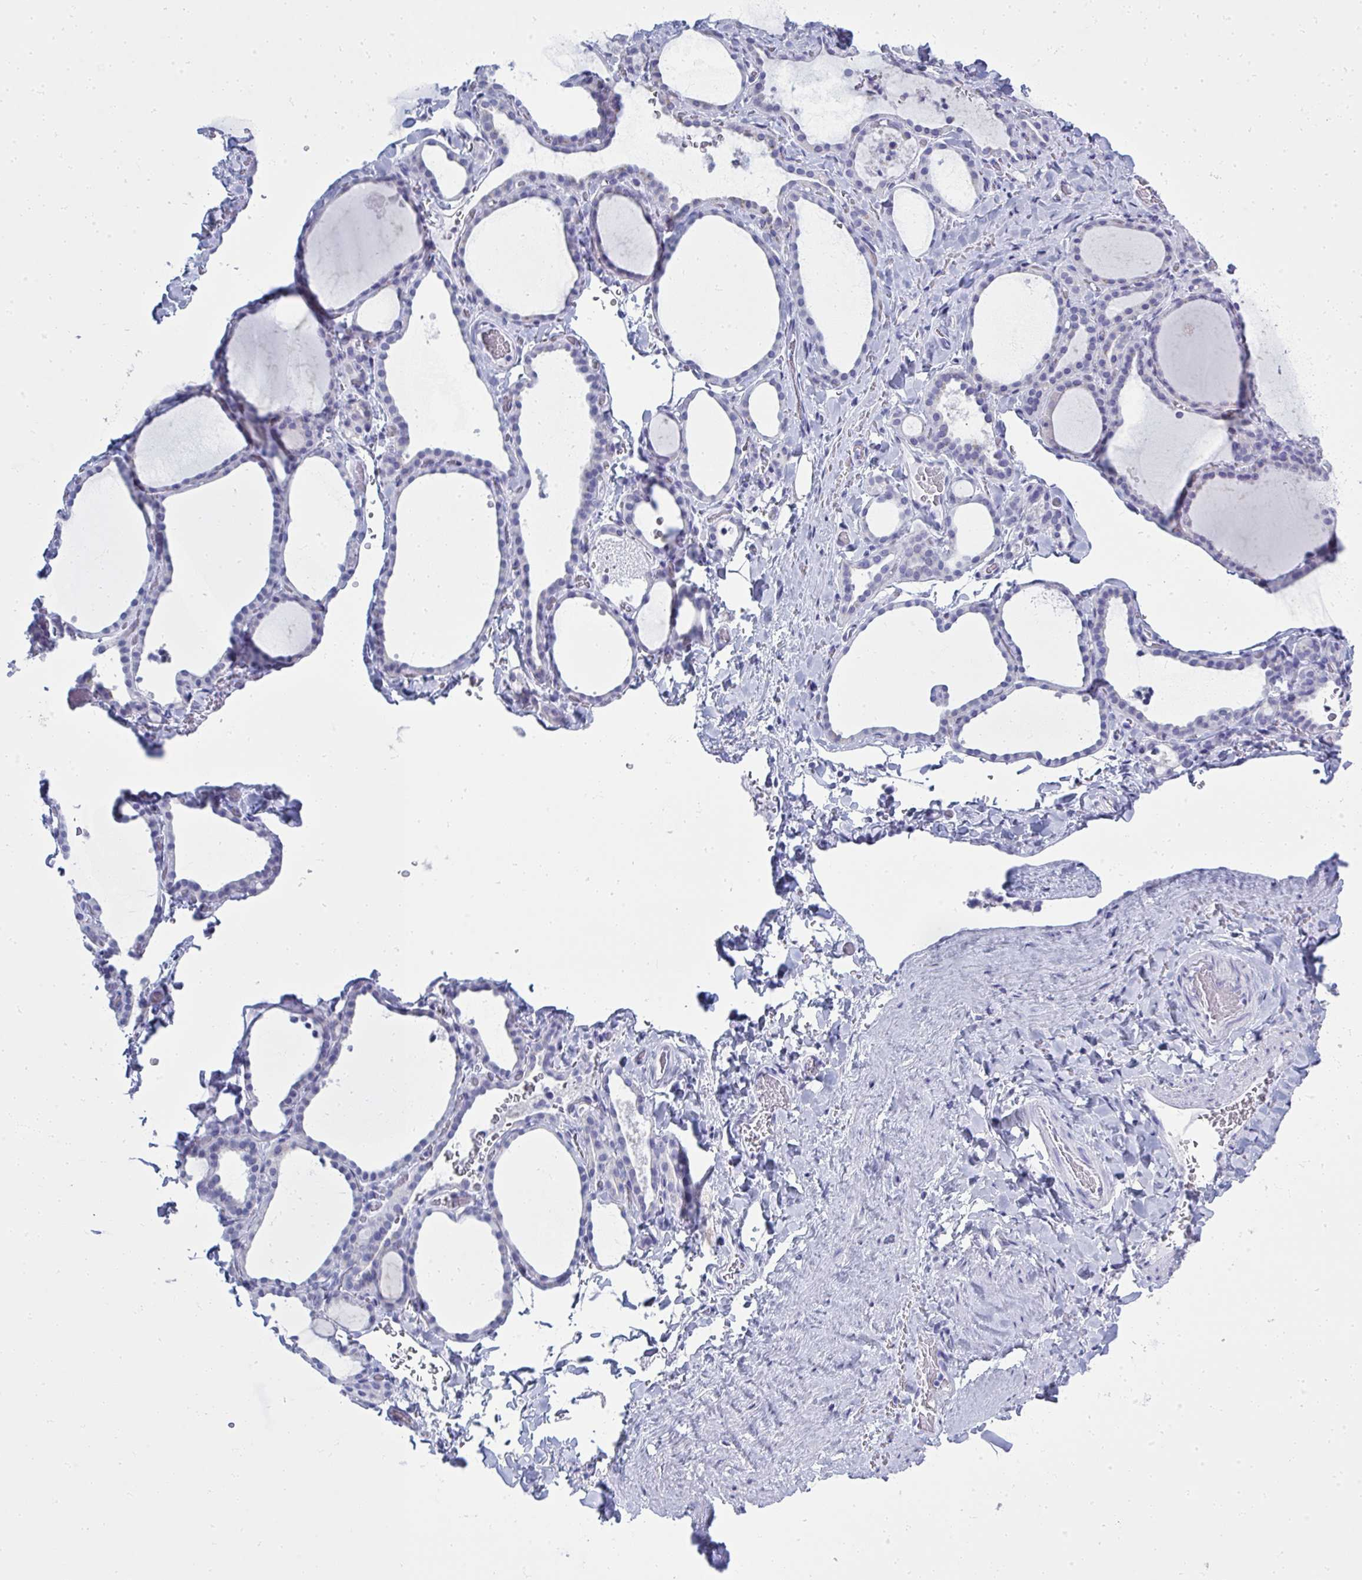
{"staining": {"intensity": "negative", "quantity": "none", "location": "none"}, "tissue": "thyroid gland", "cell_type": "Glandular cells", "image_type": "normal", "snomed": [{"axis": "morphology", "description": "Normal tissue, NOS"}, {"axis": "topography", "description": "Thyroid gland"}], "caption": "This image is of benign thyroid gland stained with IHC to label a protein in brown with the nuclei are counter-stained blue. There is no positivity in glandular cells.", "gene": "QDPR", "patient": {"sex": "female", "age": 22}}